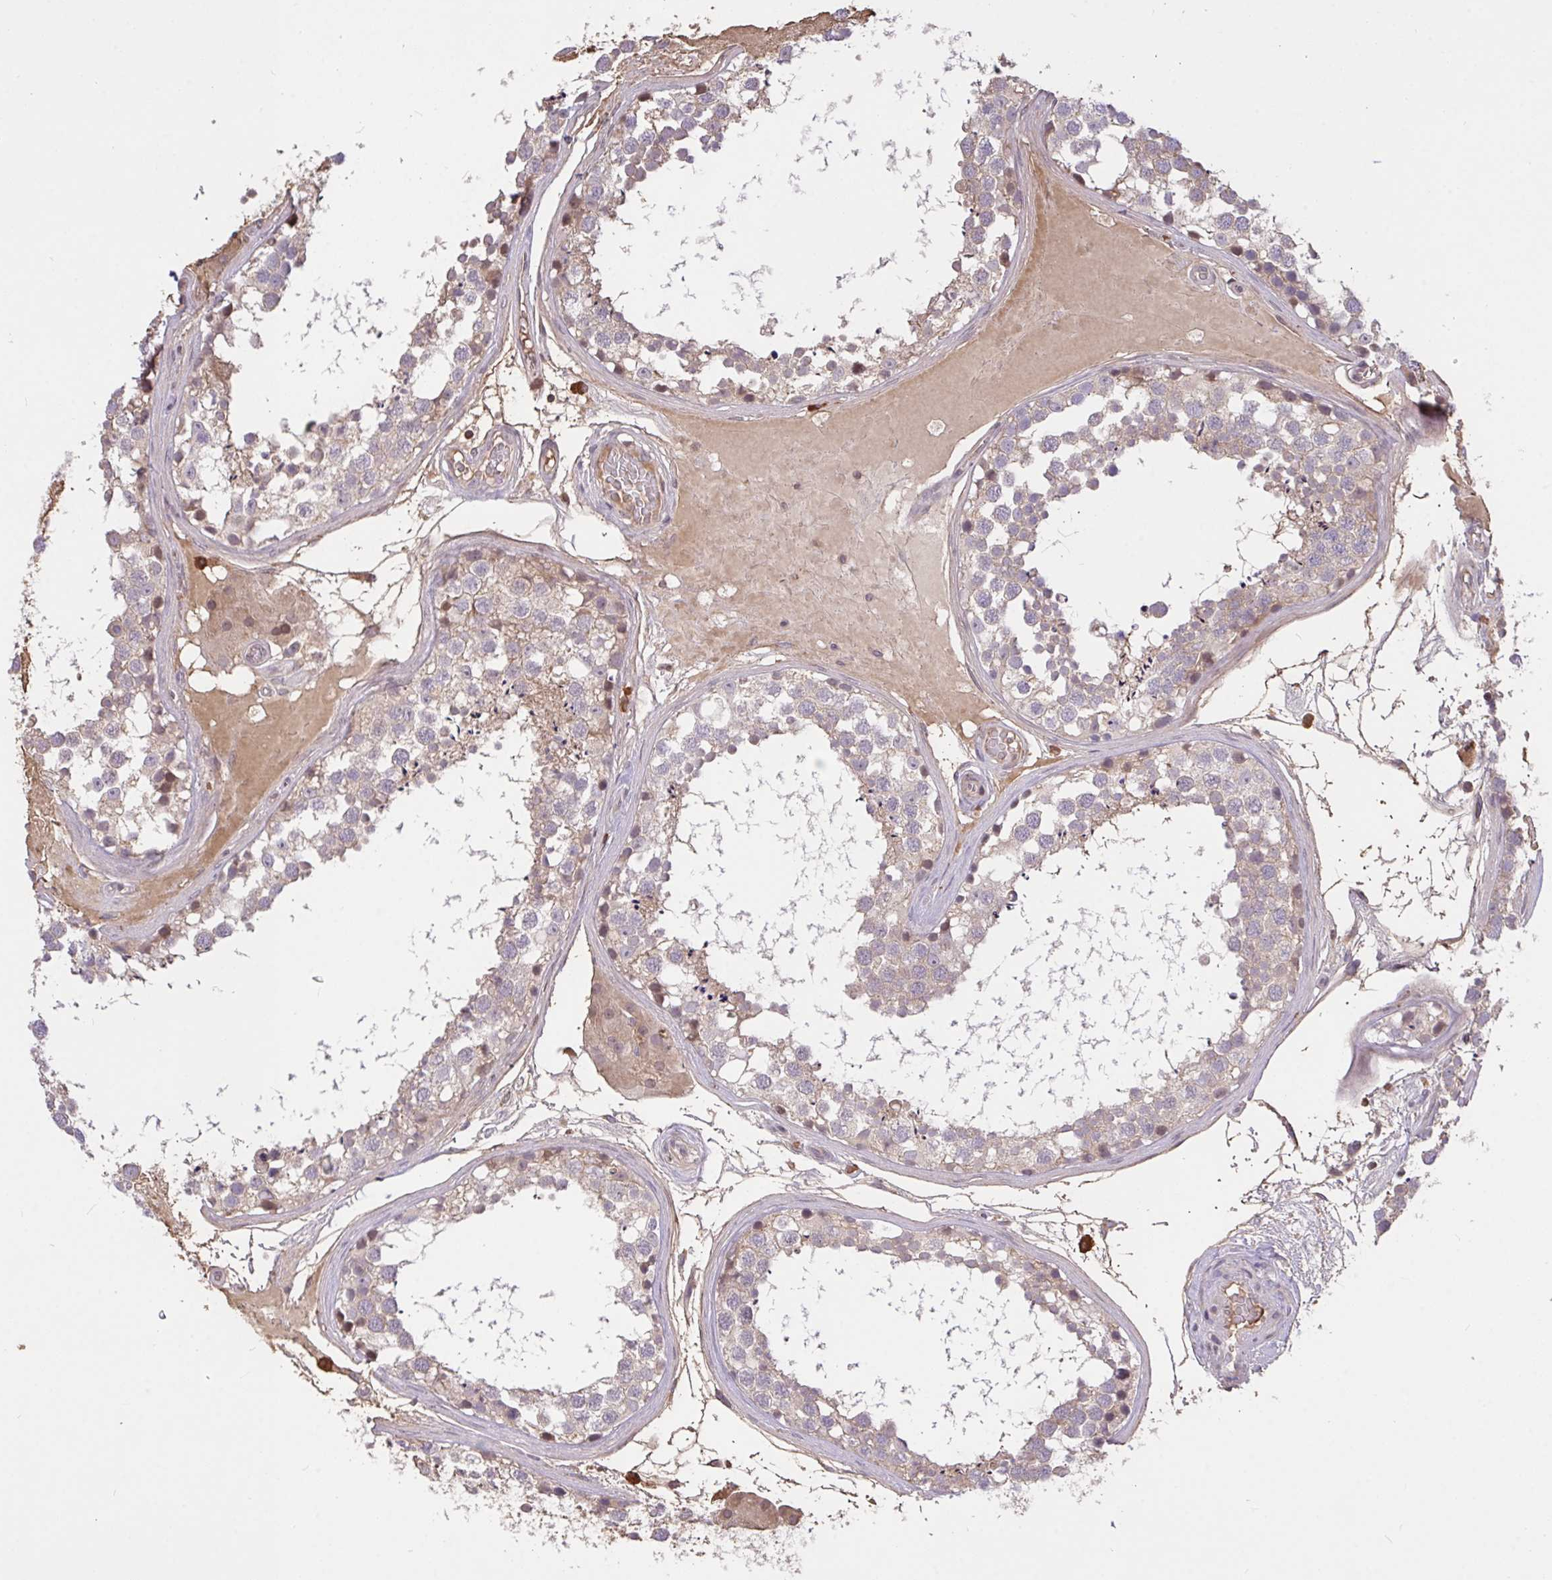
{"staining": {"intensity": "weak", "quantity": "<25%", "location": "cytoplasmic/membranous,nuclear"}, "tissue": "testis", "cell_type": "Cells in seminiferous ducts", "image_type": "normal", "snomed": [{"axis": "morphology", "description": "Normal tissue, NOS"}, {"axis": "morphology", "description": "Seminoma, NOS"}, {"axis": "topography", "description": "Testis"}], "caption": "Human testis stained for a protein using immunohistochemistry shows no positivity in cells in seminiferous ducts.", "gene": "FCER1A", "patient": {"sex": "male", "age": 65}}